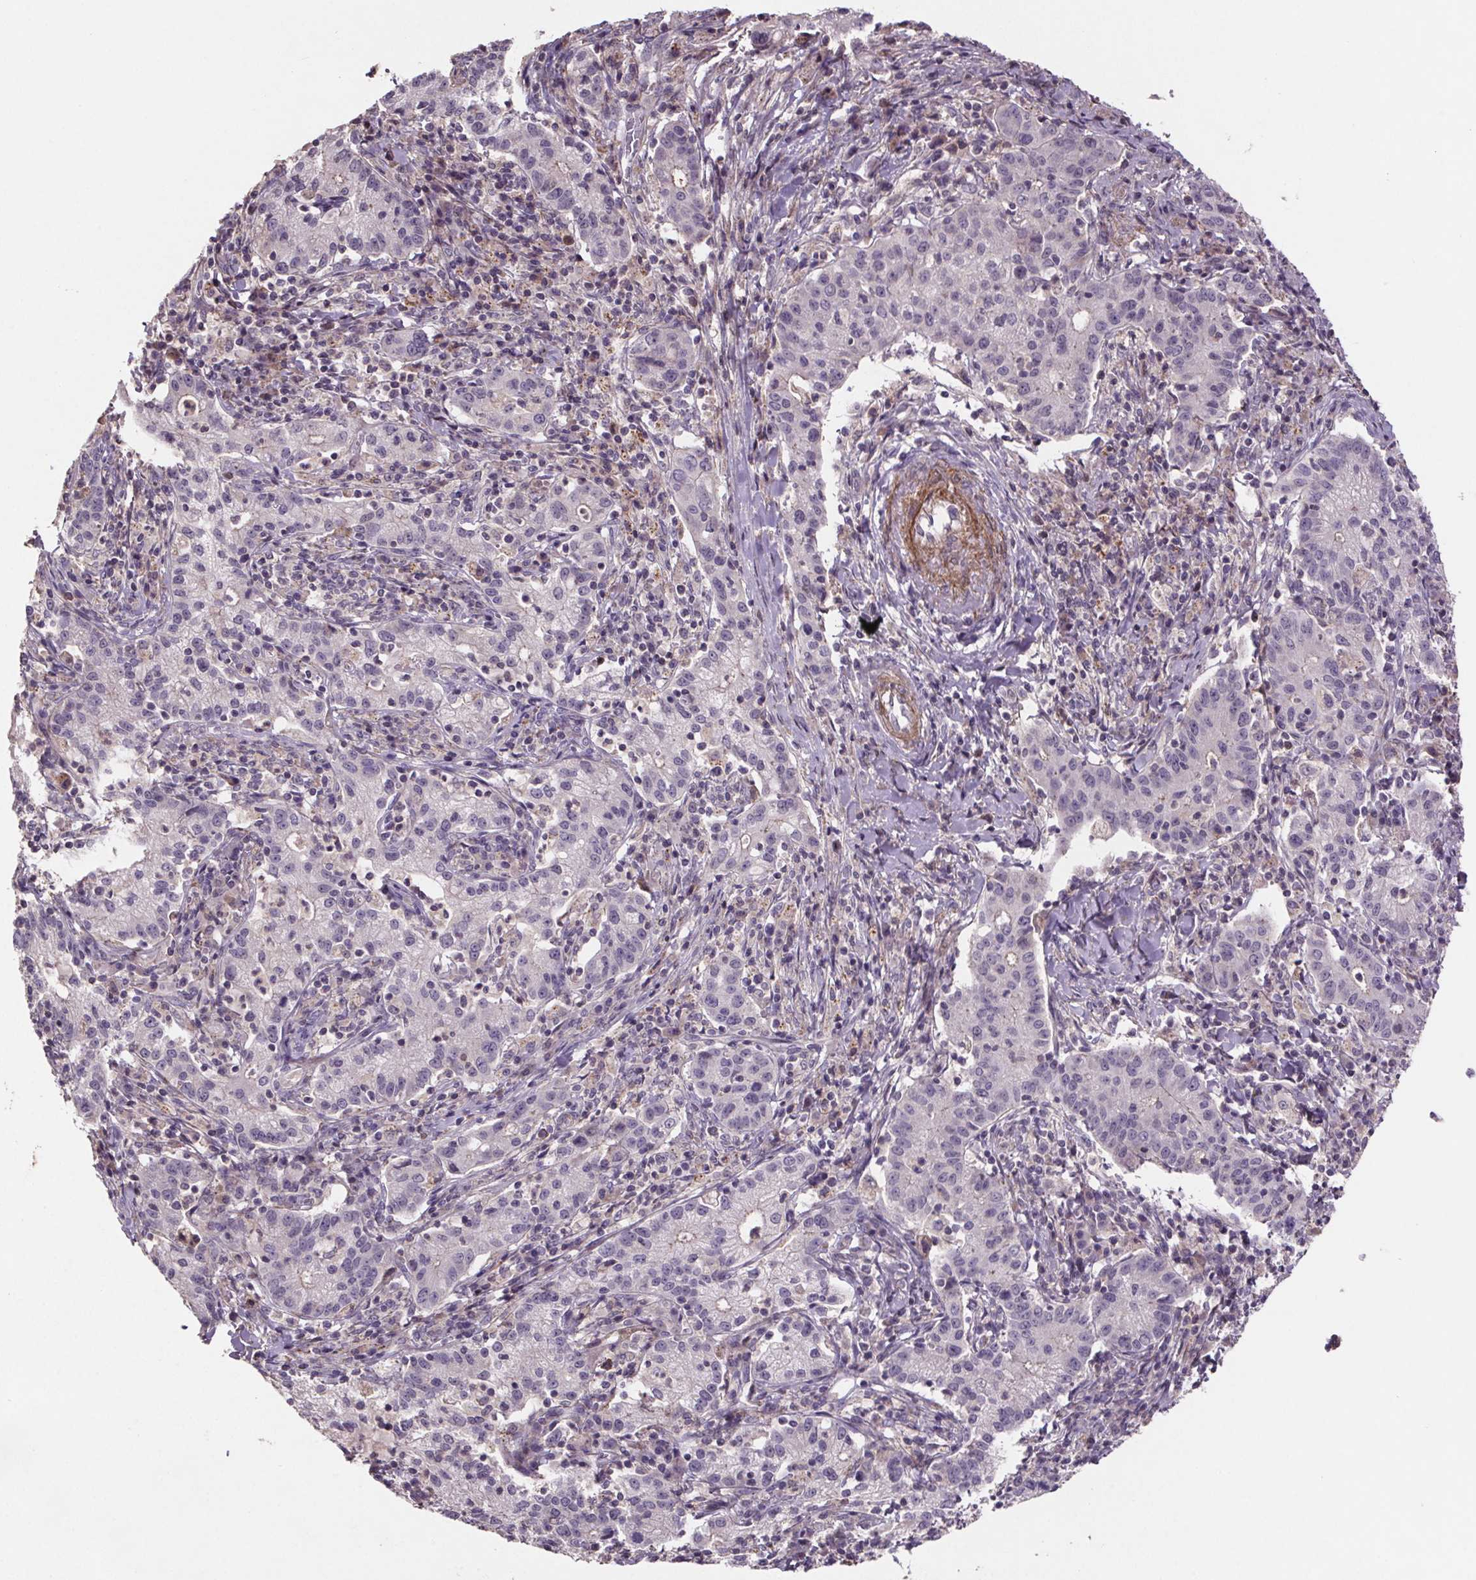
{"staining": {"intensity": "negative", "quantity": "none", "location": "none"}, "tissue": "cervical cancer", "cell_type": "Tumor cells", "image_type": "cancer", "snomed": [{"axis": "morphology", "description": "Normal tissue, NOS"}, {"axis": "morphology", "description": "Adenocarcinoma, NOS"}, {"axis": "topography", "description": "Cervix"}], "caption": "A histopathology image of cervical cancer (adenocarcinoma) stained for a protein displays no brown staining in tumor cells.", "gene": "CLN3", "patient": {"sex": "female", "age": 44}}